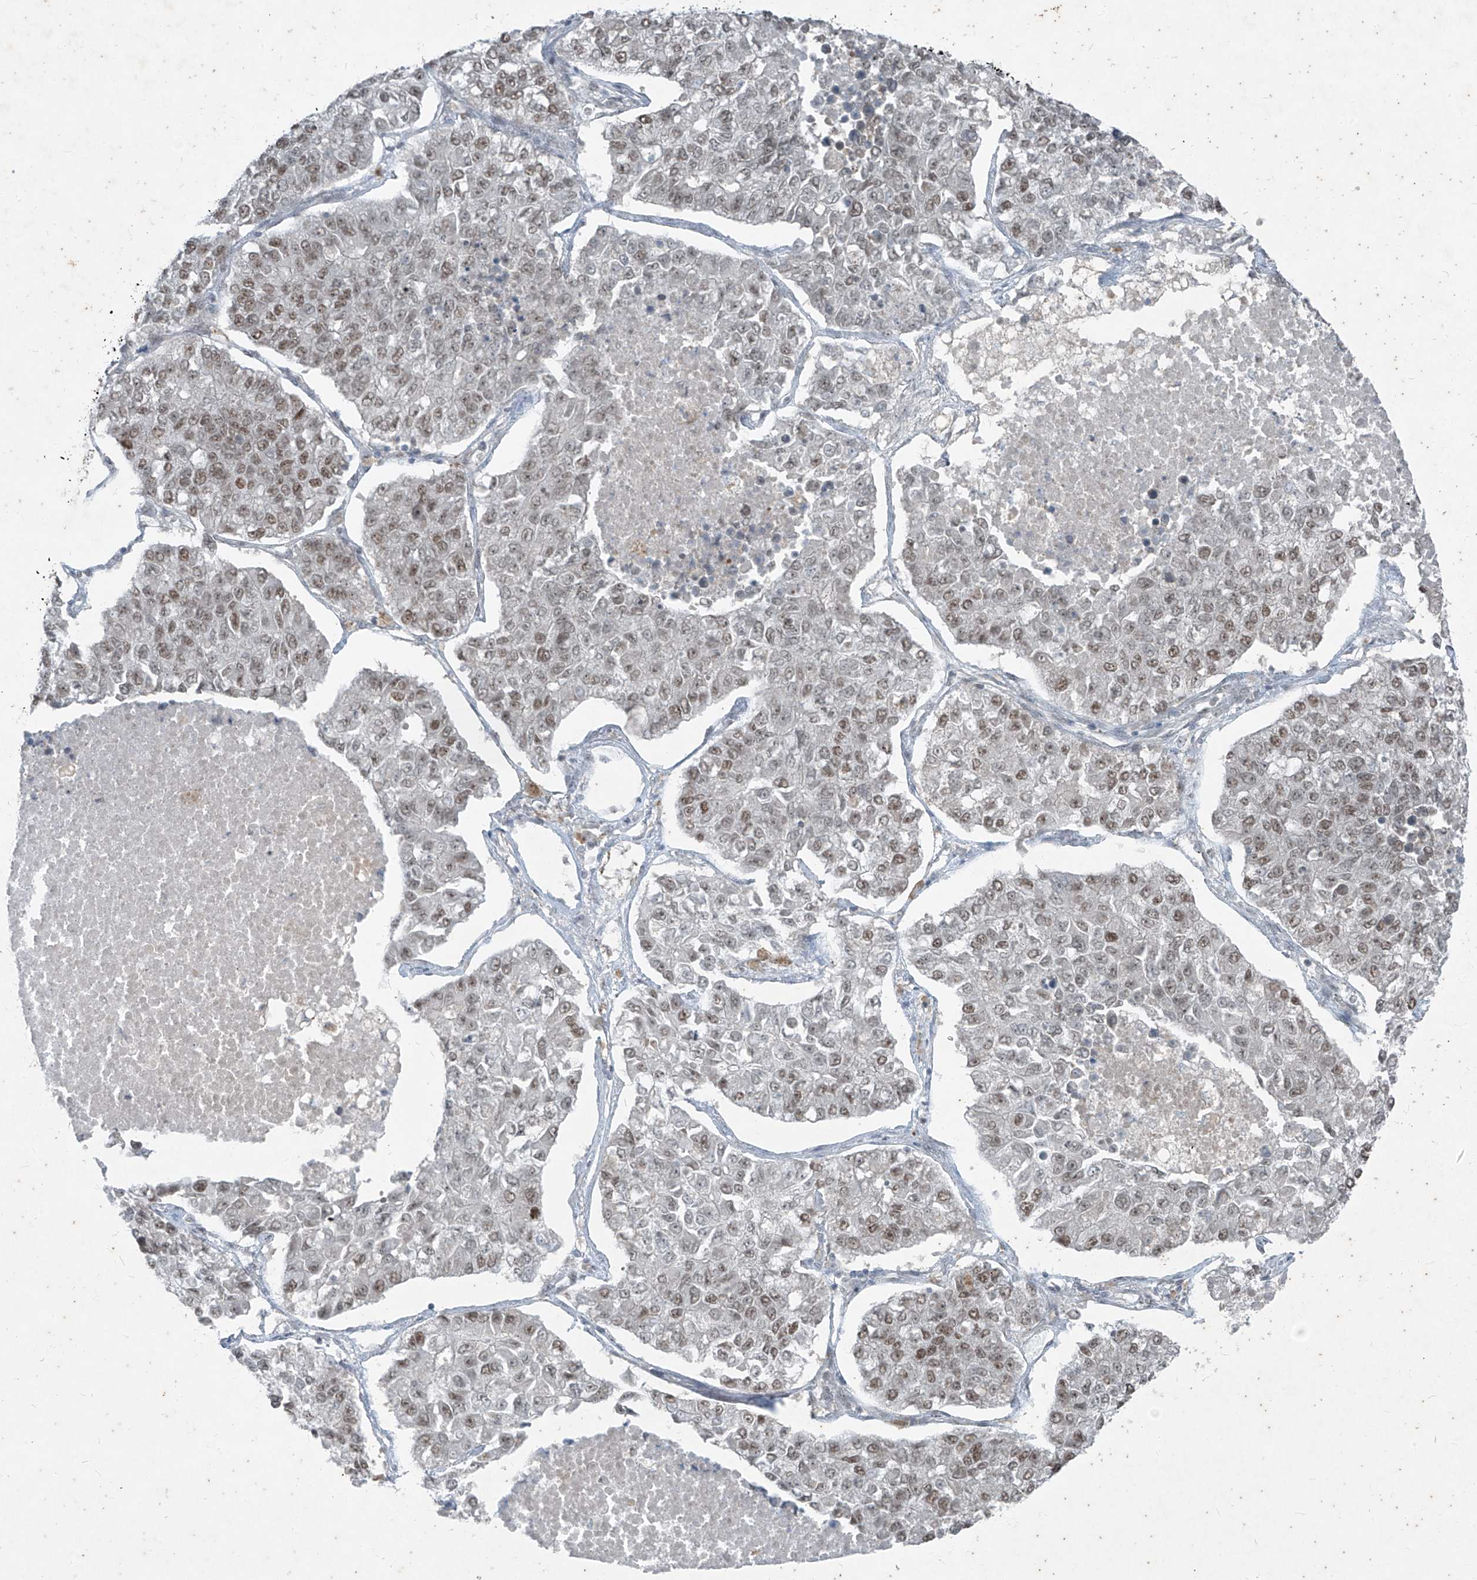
{"staining": {"intensity": "moderate", "quantity": ">75%", "location": "nuclear"}, "tissue": "lung cancer", "cell_type": "Tumor cells", "image_type": "cancer", "snomed": [{"axis": "morphology", "description": "Adenocarcinoma, NOS"}, {"axis": "topography", "description": "Lung"}], "caption": "The histopathology image demonstrates staining of lung cancer, revealing moderate nuclear protein positivity (brown color) within tumor cells.", "gene": "ZNF354B", "patient": {"sex": "male", "age": 49}}